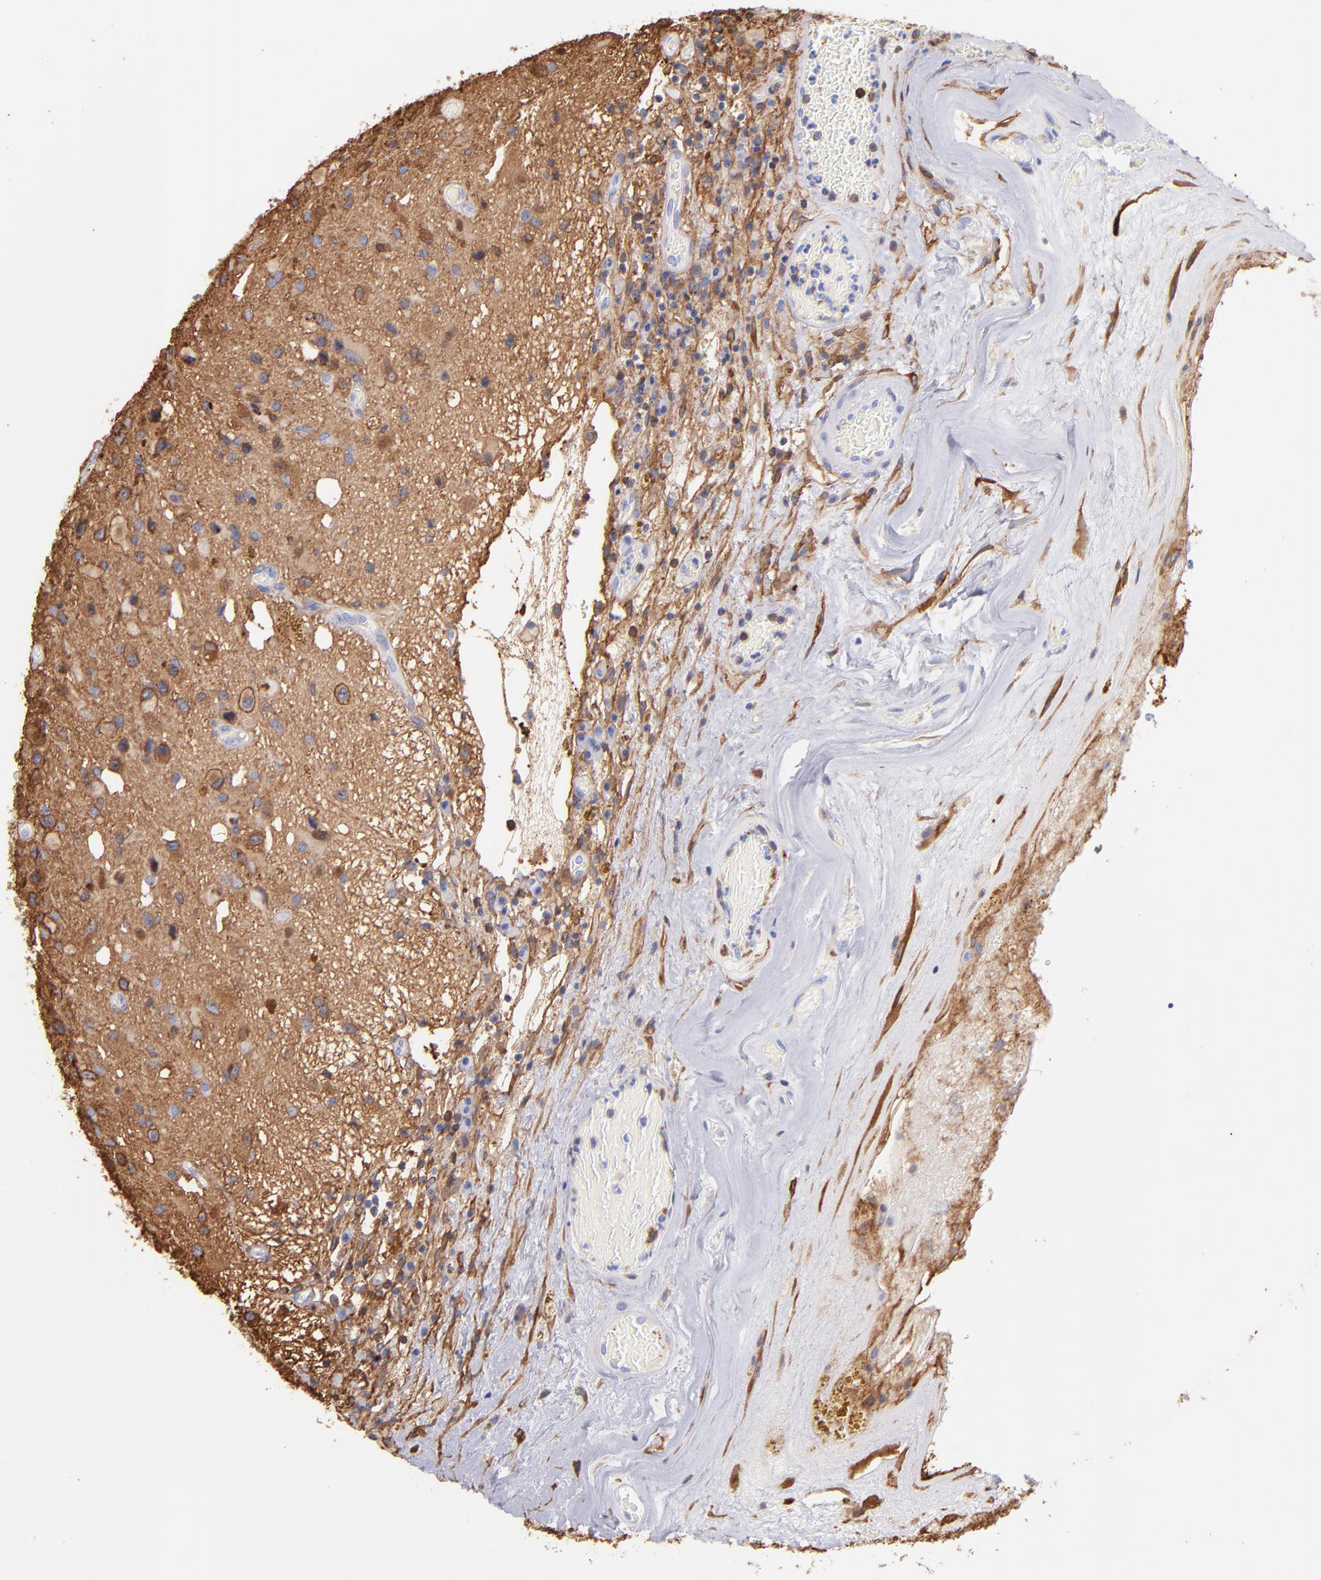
{"staining": {"intensity": "moderate", "quantity": ">75%", "location": "cytoplasmic/membranous"}, "tissue": "glioma", "cell_type": "Tumor cells", "image_type": "cancer", "snomed": [{"axis": "morphology", "description": "Glioma, malignant, Low grade"}, {"axis": "topography", "description": "Brain"}], "caption": "Immunohistochemical staining of low-grade glioma (malignant) shows medium levels of moderate cytoplasmic/membranous positivity in about >75% of tumor cells.", "gene": "PRKCA", "patient": {"sex": "male", "age": 58}}